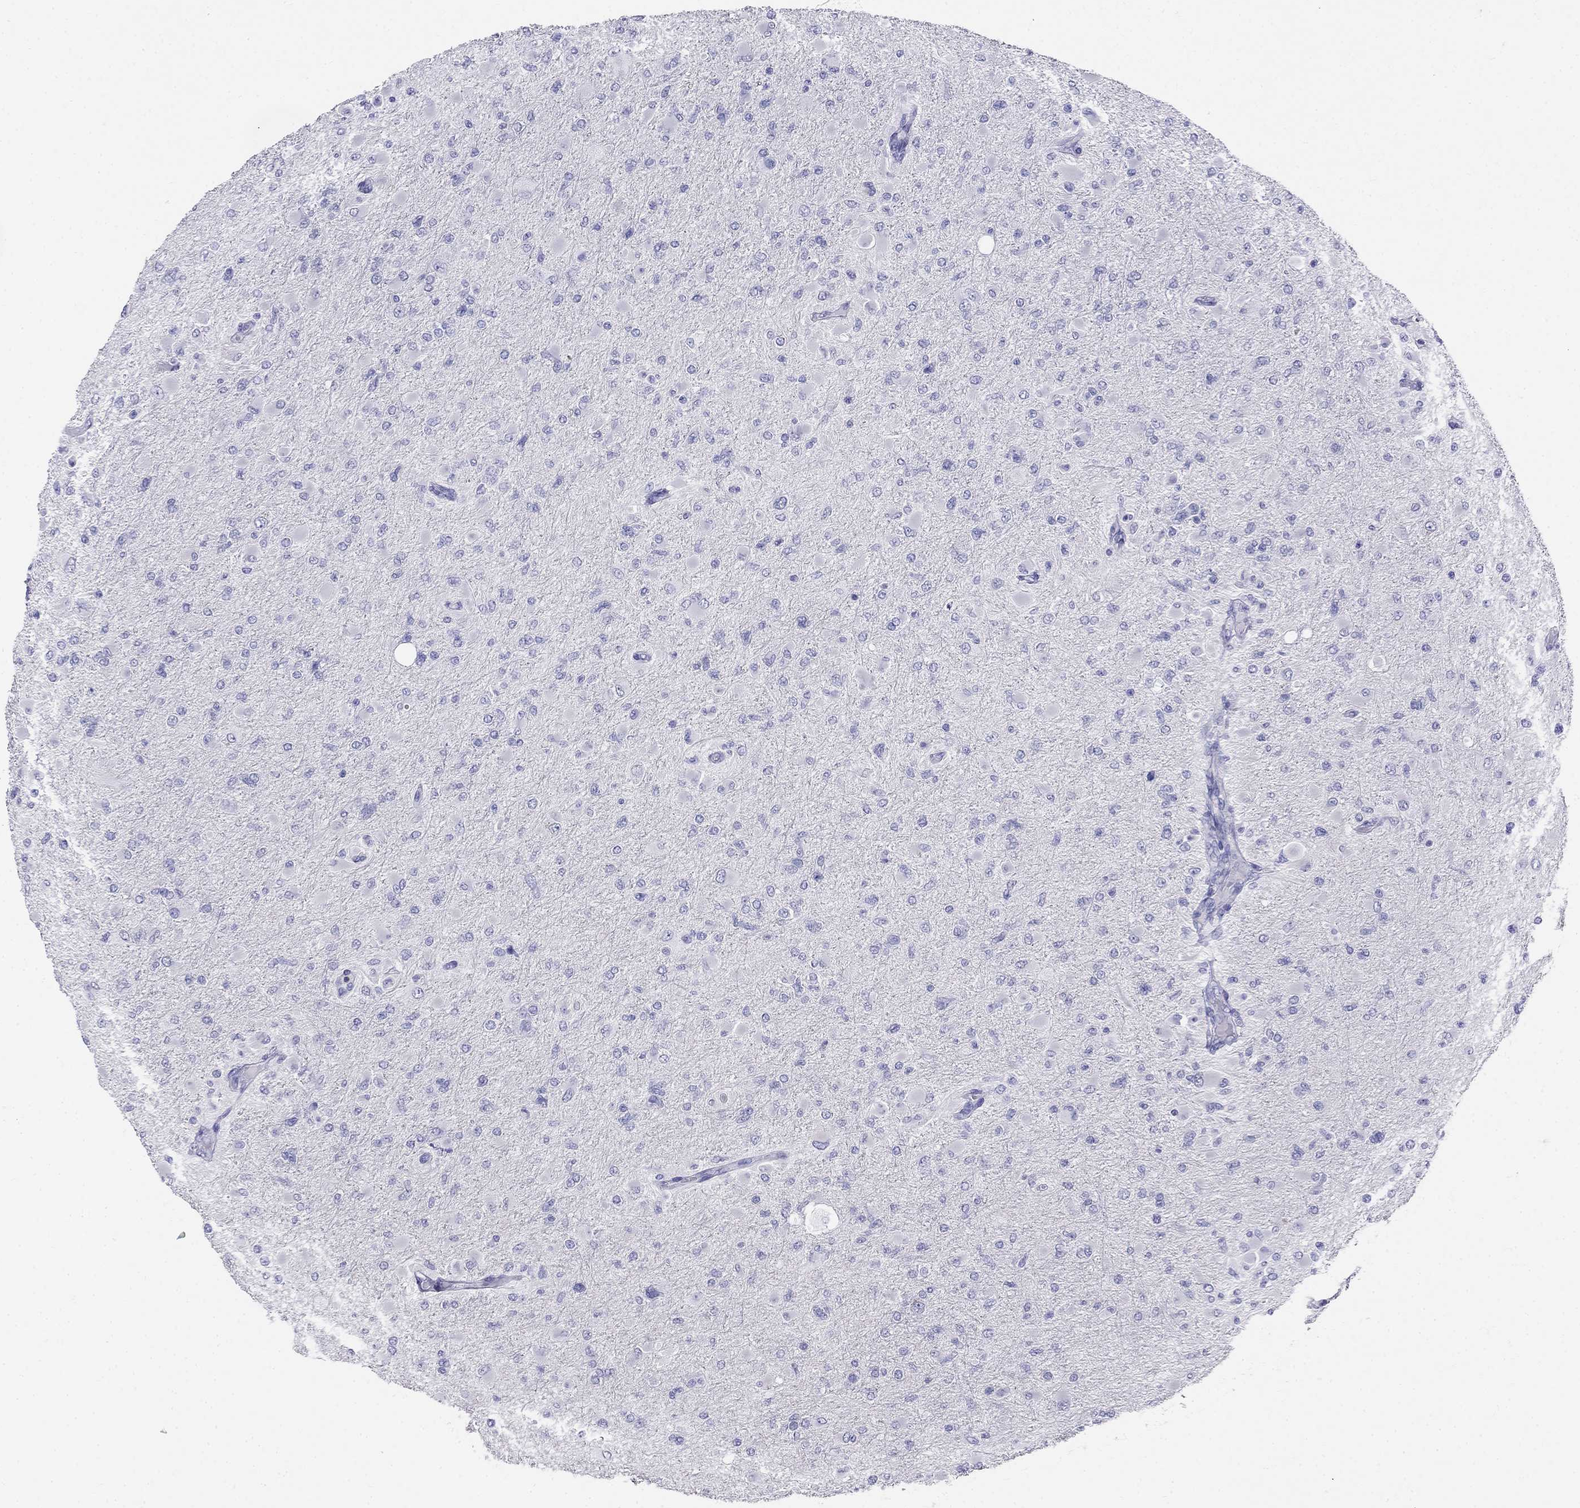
{"staining": {"intensity": "negative", "quantity": "none", "location": "none"}, "tissue": "glioma", "cell_type": "Tumor cells", "image_type": "cancer", "snomed": [{"axis": "morphology", "description": "Glioma, malignant, High grade"}, {"axis": "topography", "description": "Cerebral cortex"}], "caption": "Tumor cells show no significant protein staining in glioma. (Brightfield microscopy of DAB immunohistochemistry at high magnification).", "gene": "PPP1R36", "patient": {"sex": "female", "age": 36}}